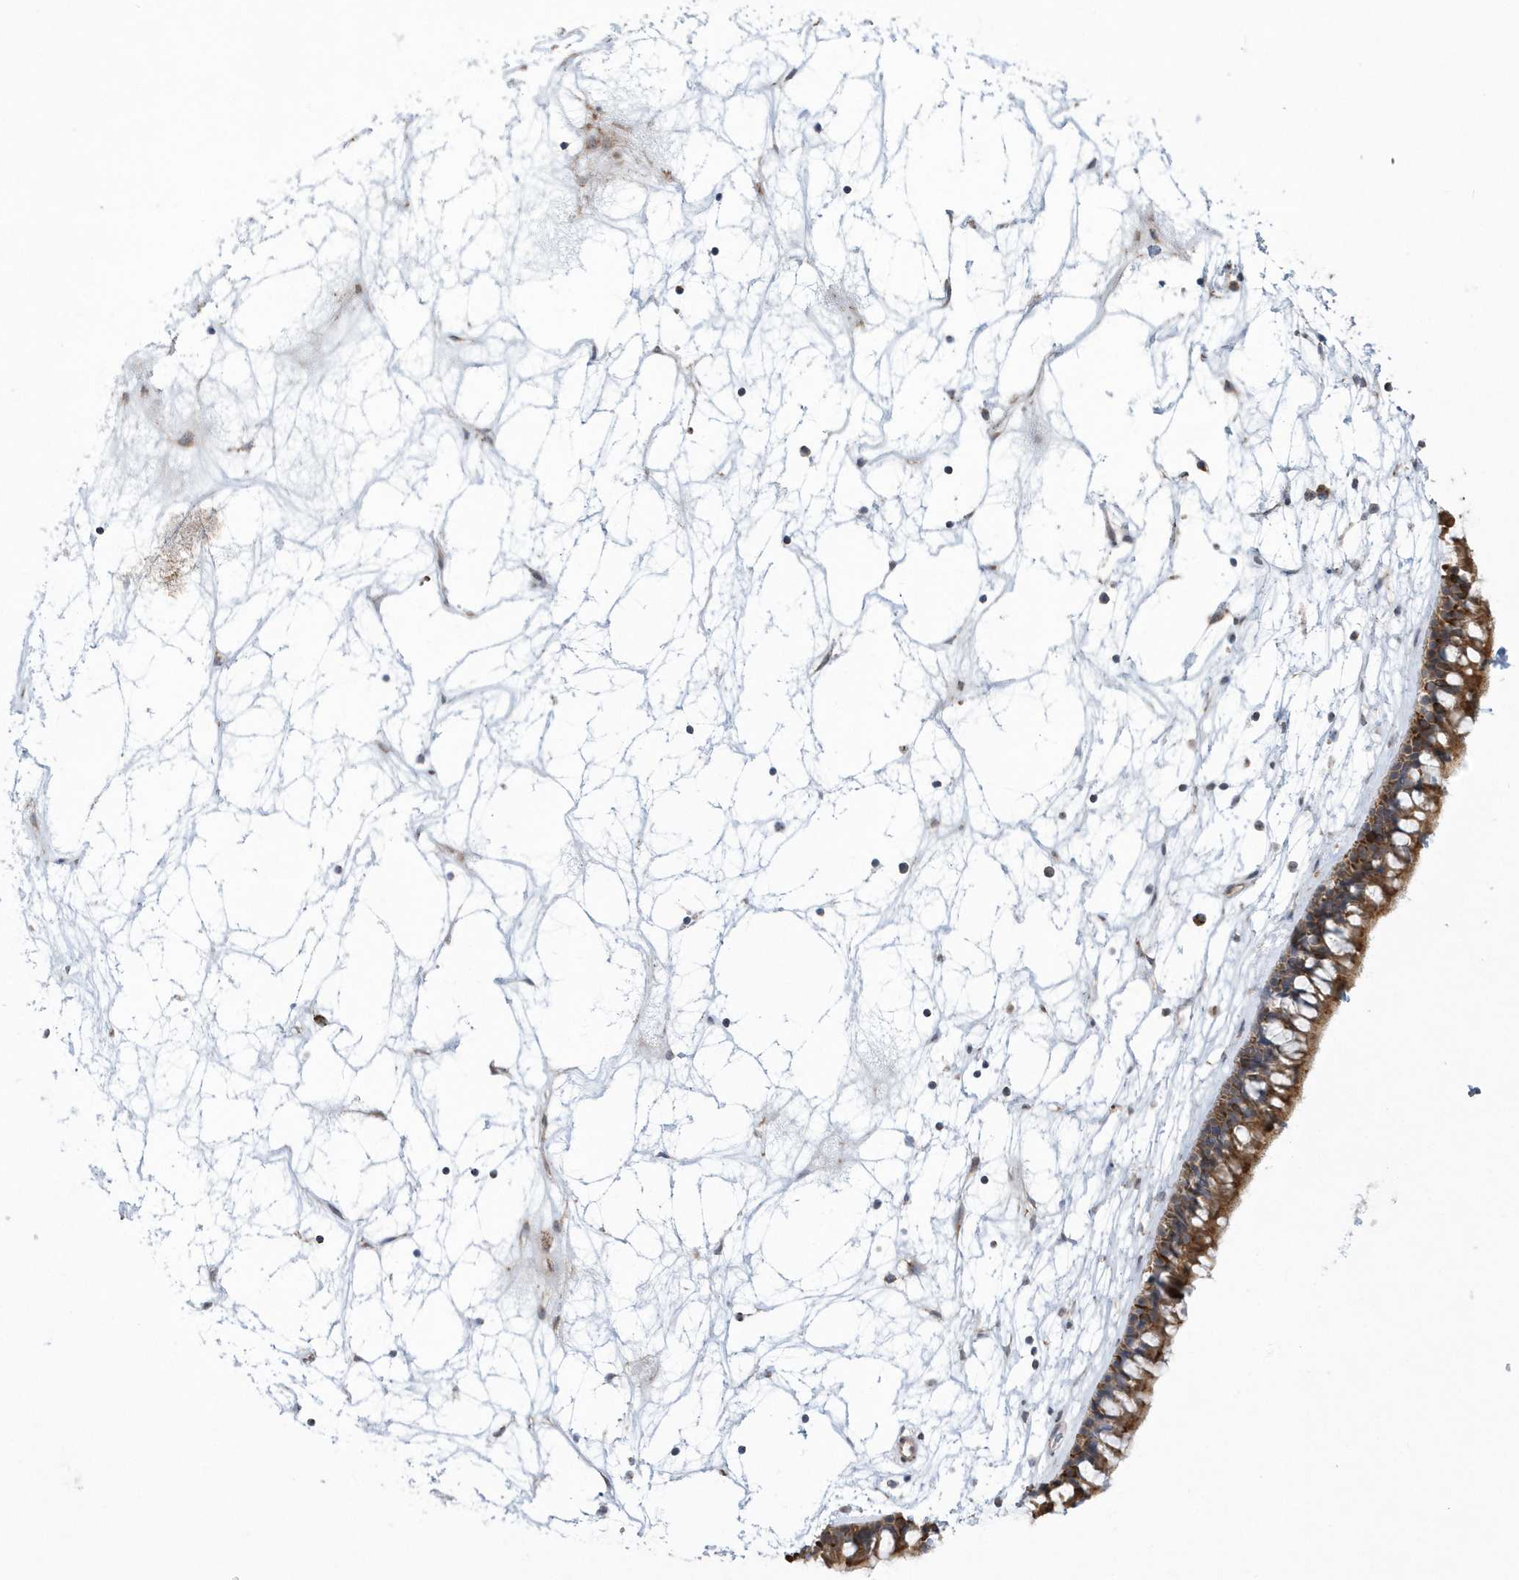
{"staining": {"intensity": "moderate", "quantity": ">75%", "location": "cytoplasmic/membranous"}, "tissue": "nasopharynx", "cell_type": "Respiratory epithelial cells", "image_type": "normal", "snomed": [{"axis": "morphology", "description": "Normal tissue, NOS"}, {"axis": "topography", "description": "Nasopharynx"}], "caption": "Immunohistochemical staining of normal nasopharynx displays moderate cytoplasmic/membranous protein positivity in about >75% of respiratory epithelial cells. Nuclei are stained in blue.", "gene": "SLX9", "patient": {"sex": "male", "age": 64}}